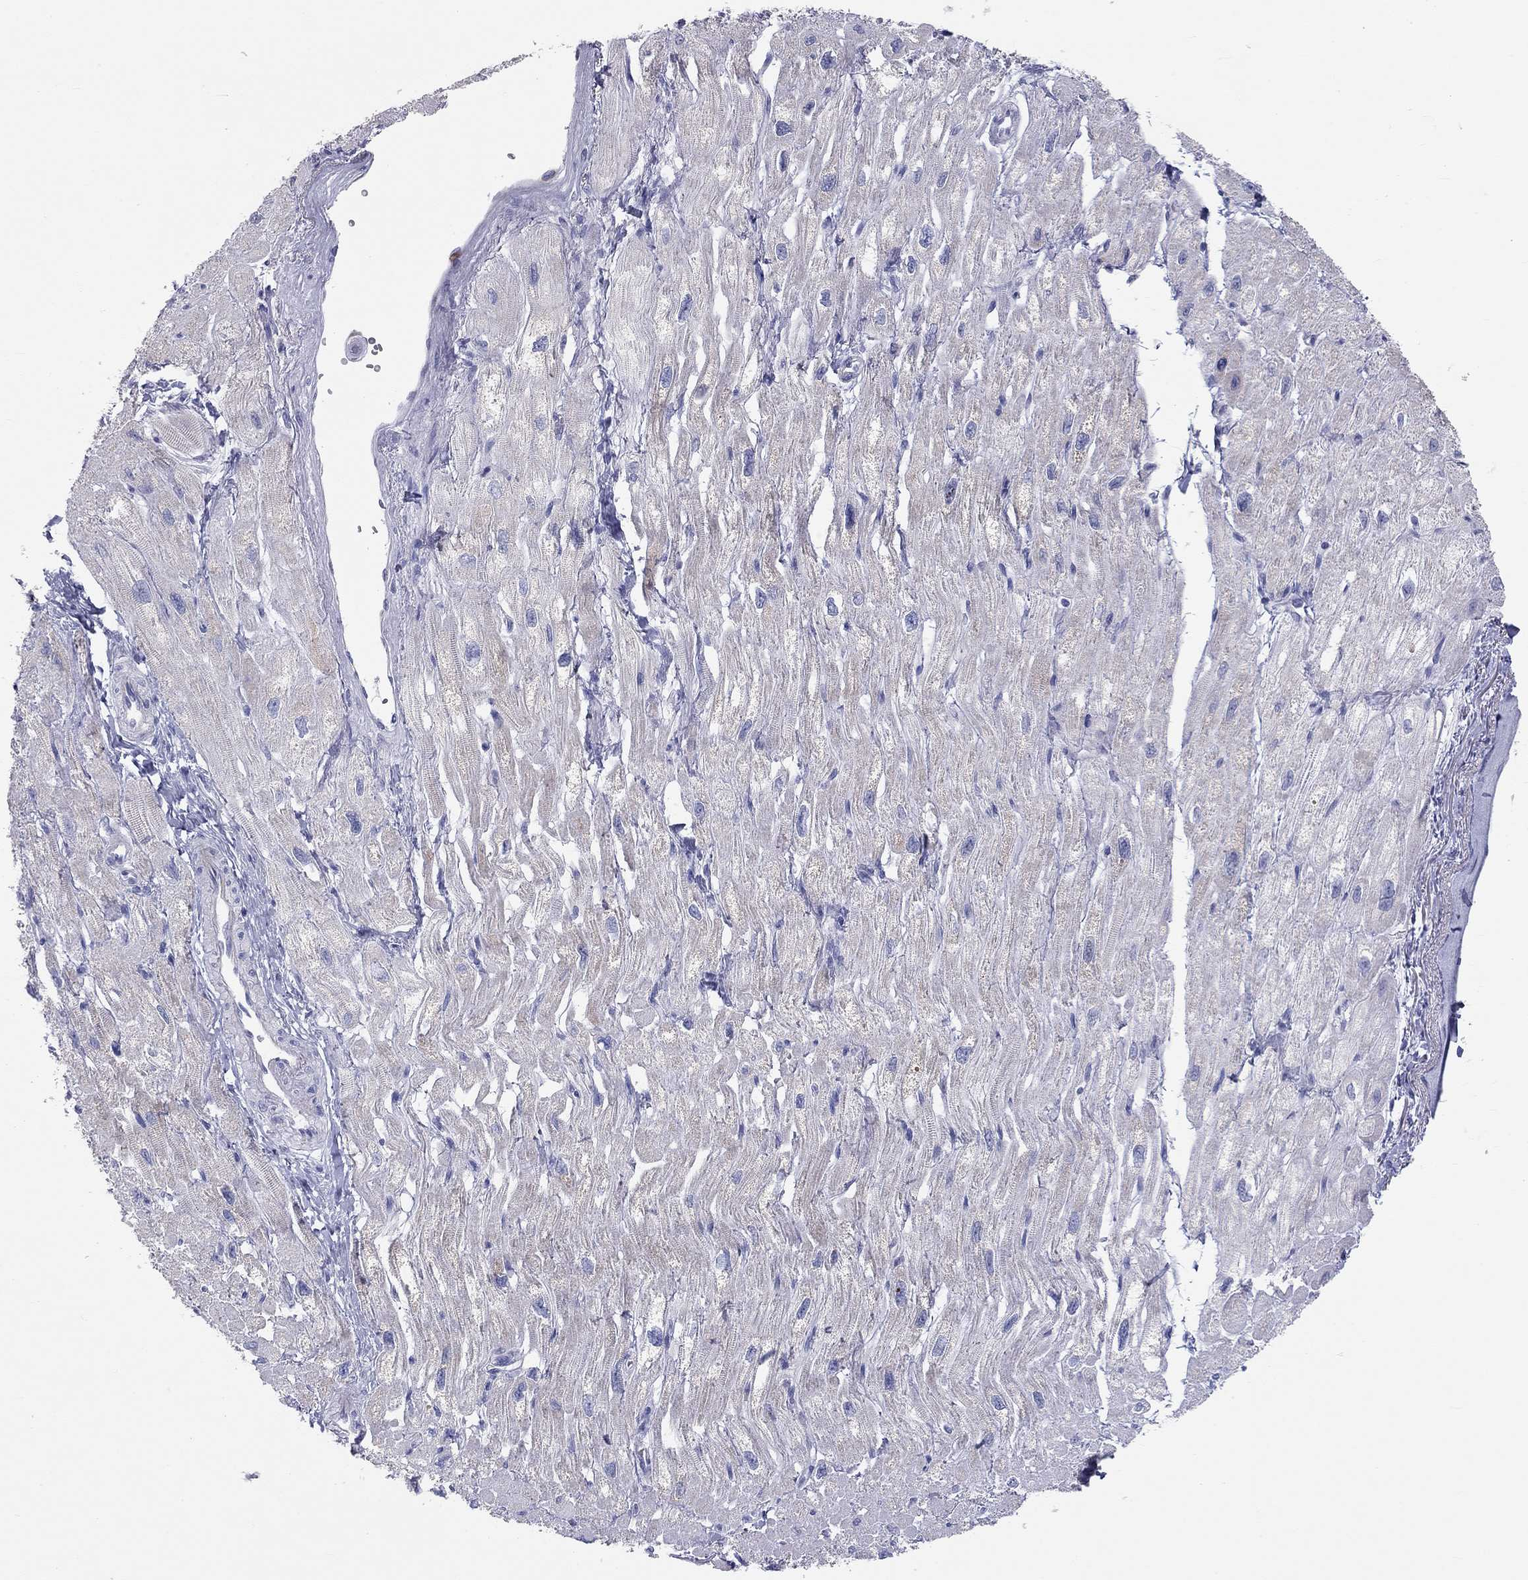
{"staining": {"intensity": "negative", "quantity": "none", "location": "none"}, "tissue": "heart muscle", "cell_type": "Cardiomyocytes", "image_type": "normal", "snomed": [{"axis": "morphology", "description": "Normal tissue, NOS"}, {"axis": "topography", "description": "Heart"}], "caption": "This image is of unremarkable heart muscle stained with immunohistochemistry (IHC) to label a protein in brown with the nuclei are counter-stained blue. There is no positivity in cardiomyocytes.", "gene": "PCDHGC5", "patient": {"sex": "male", "age": 66}}